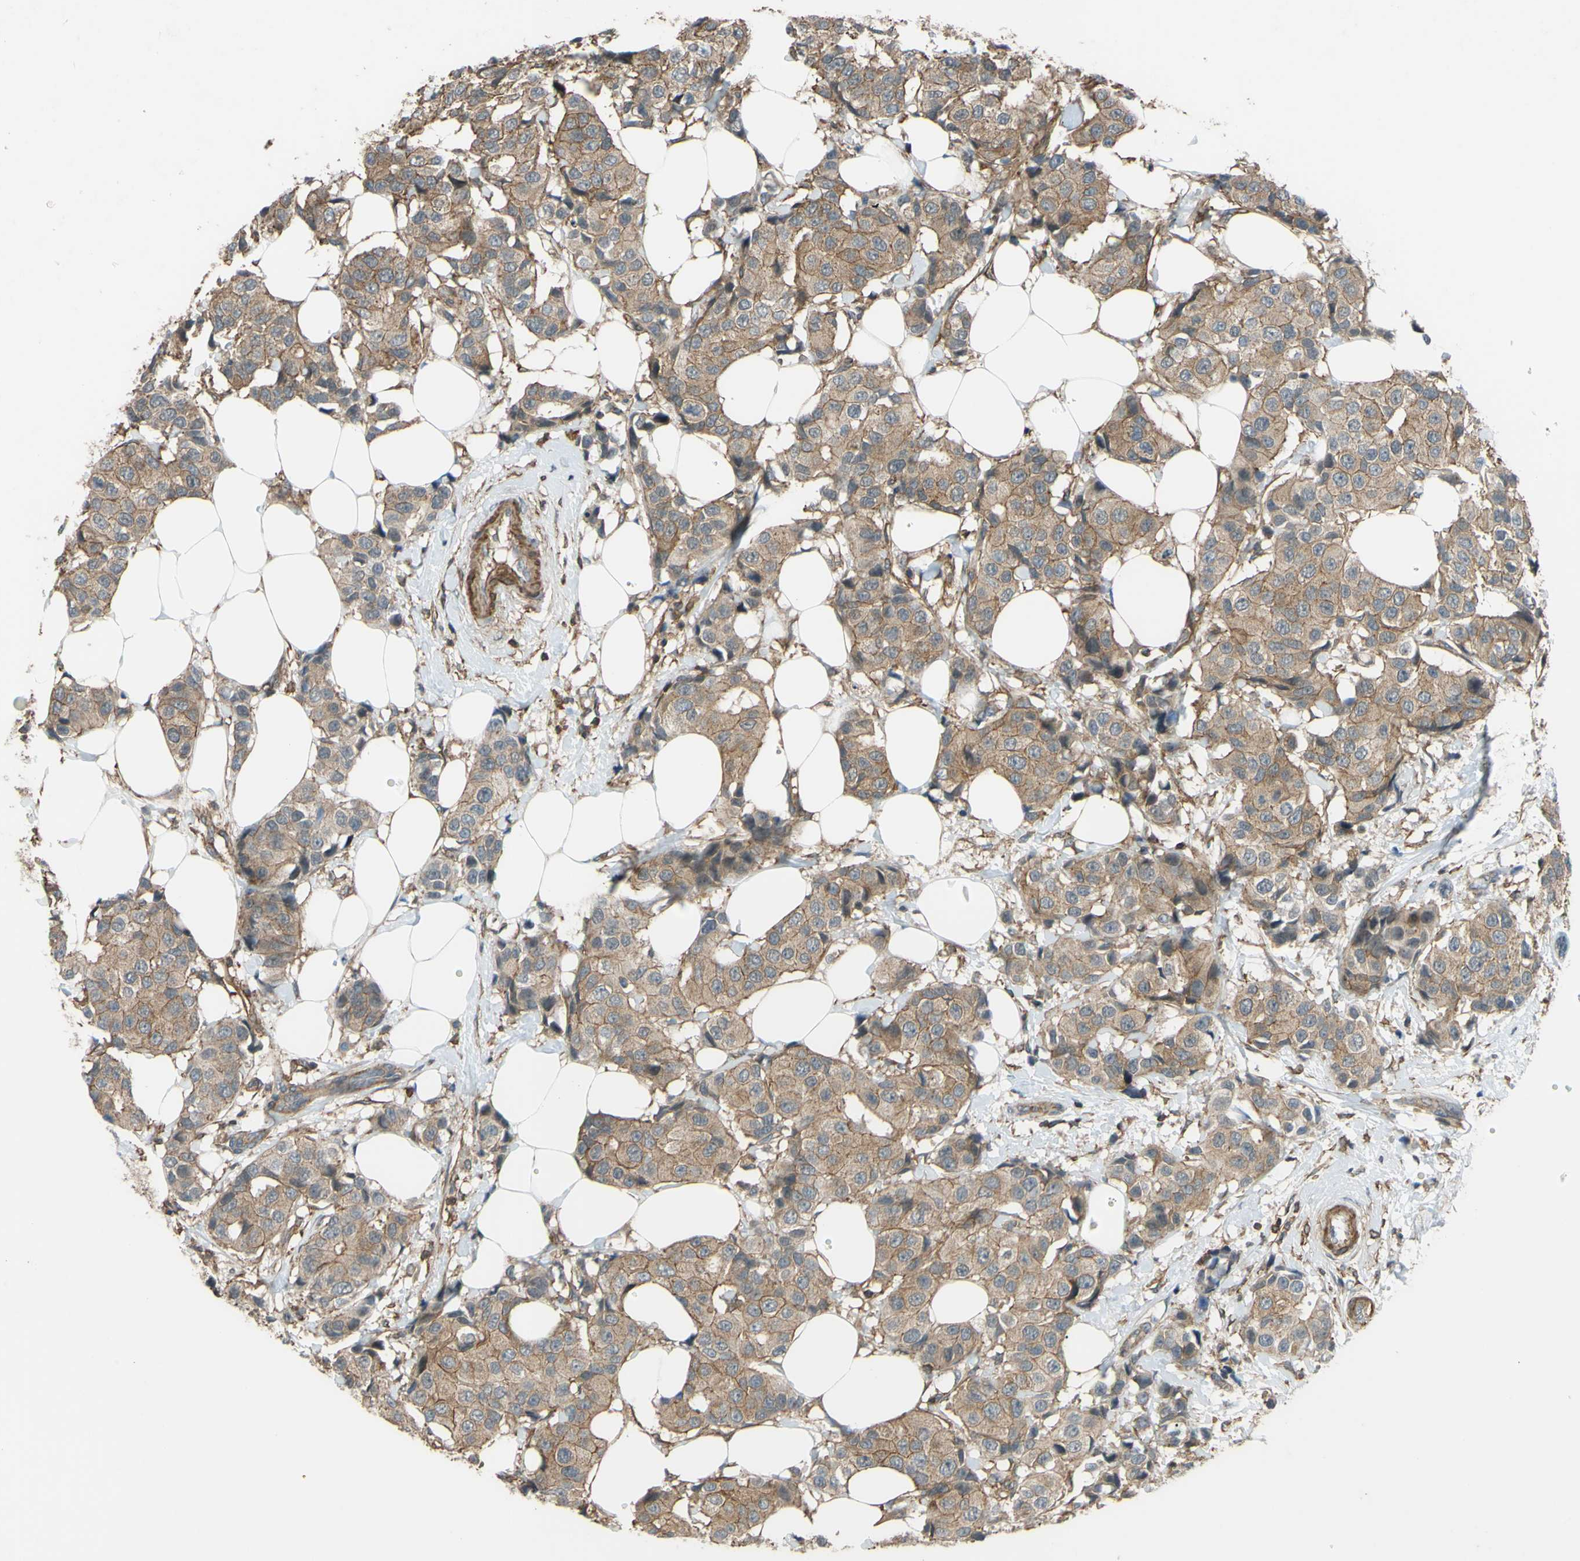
{"staining": {"intensity": "moderate", "quantity": ">75%", "location": "cytoplasmic/membranous"}, "tissue": "breast cancer", "cell_type": "Tumor cells", "image_type": "cancer", "snomed": [{"axis": "morphology", "description": "Normal tissue, NOS"}, {"axis": "morphology", "description": "Duct carcinoma"}, {"axis": "topography", "description": "Breast"}], "caption": "Immunohistochemistry staining of intraductal carcinoma (breast), which exhibits medium levels of moderate cytoplasmic/membranous expression in approximately >75% of tumor cells indicating moderate cytoplasmic/membranous protein expression. The staining was performed using DAB (brown) for protein detection and nuclei were counterstained in hematoxylin (blue).", "gene": "ADD3", "patient": {"sex": "female", "age": 39}}